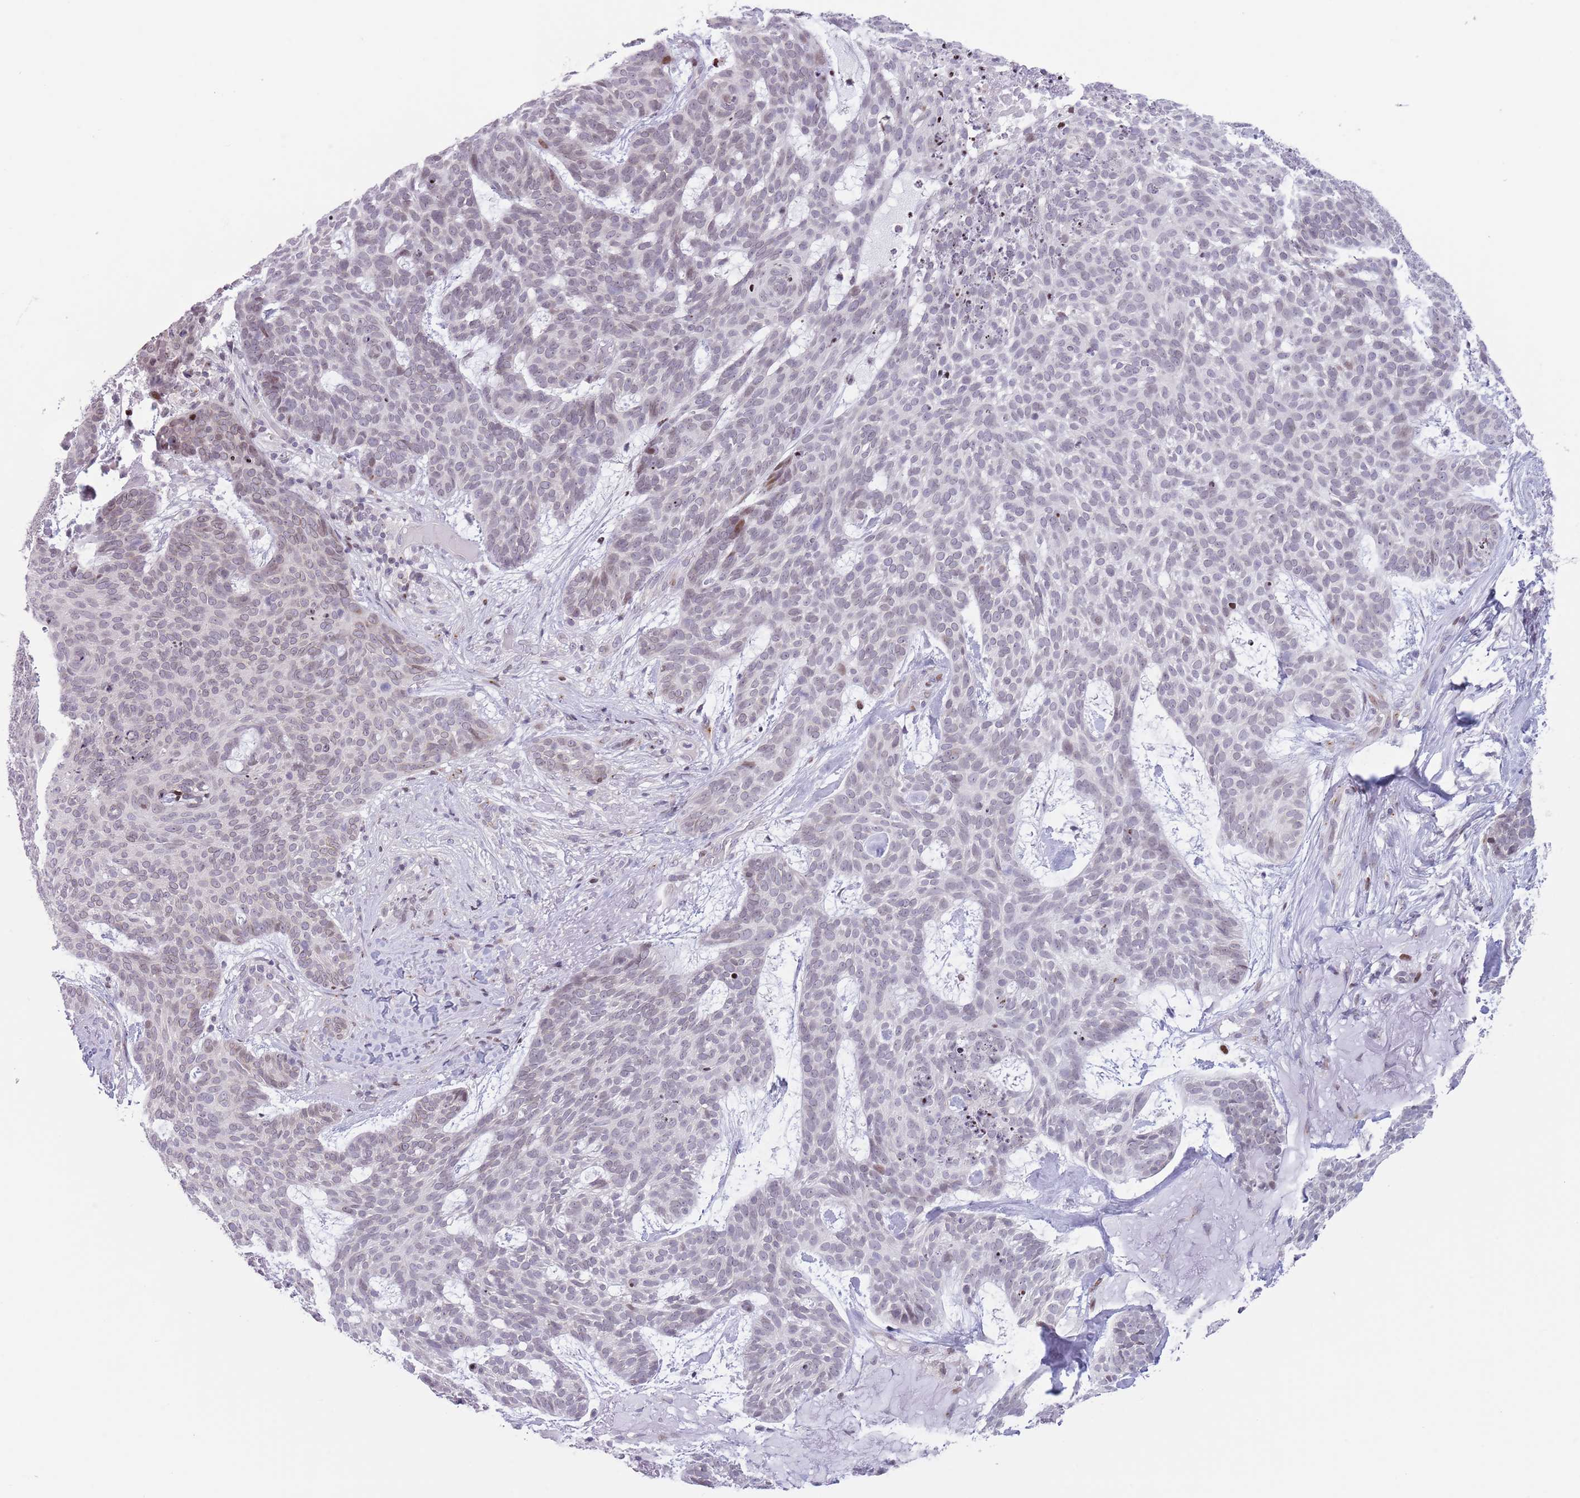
{"staining": {"intensity": "strong", "quantity": "<25%", "location": "nuclear"}, "tissue": "skin cancer", "cell_type": "Tumor cells", "image_type": "cancer", "snomed": [{"axis": "morphology", "description": "Basal cell carcinoma"}, {"axis": "topography", "description": "Skin"}], "caption": "An immunohistochemistry (IHC) histopathology image of neoplastic tissue is shown. Protein staining in brown shows strong nuclear positivity in basal cell carcinoma (skin) within tumor cells. (IHC, brightfield microscopy, high magnification).", "gene": "MFSD10", "patient": {"sex": "female", "age": 89}}